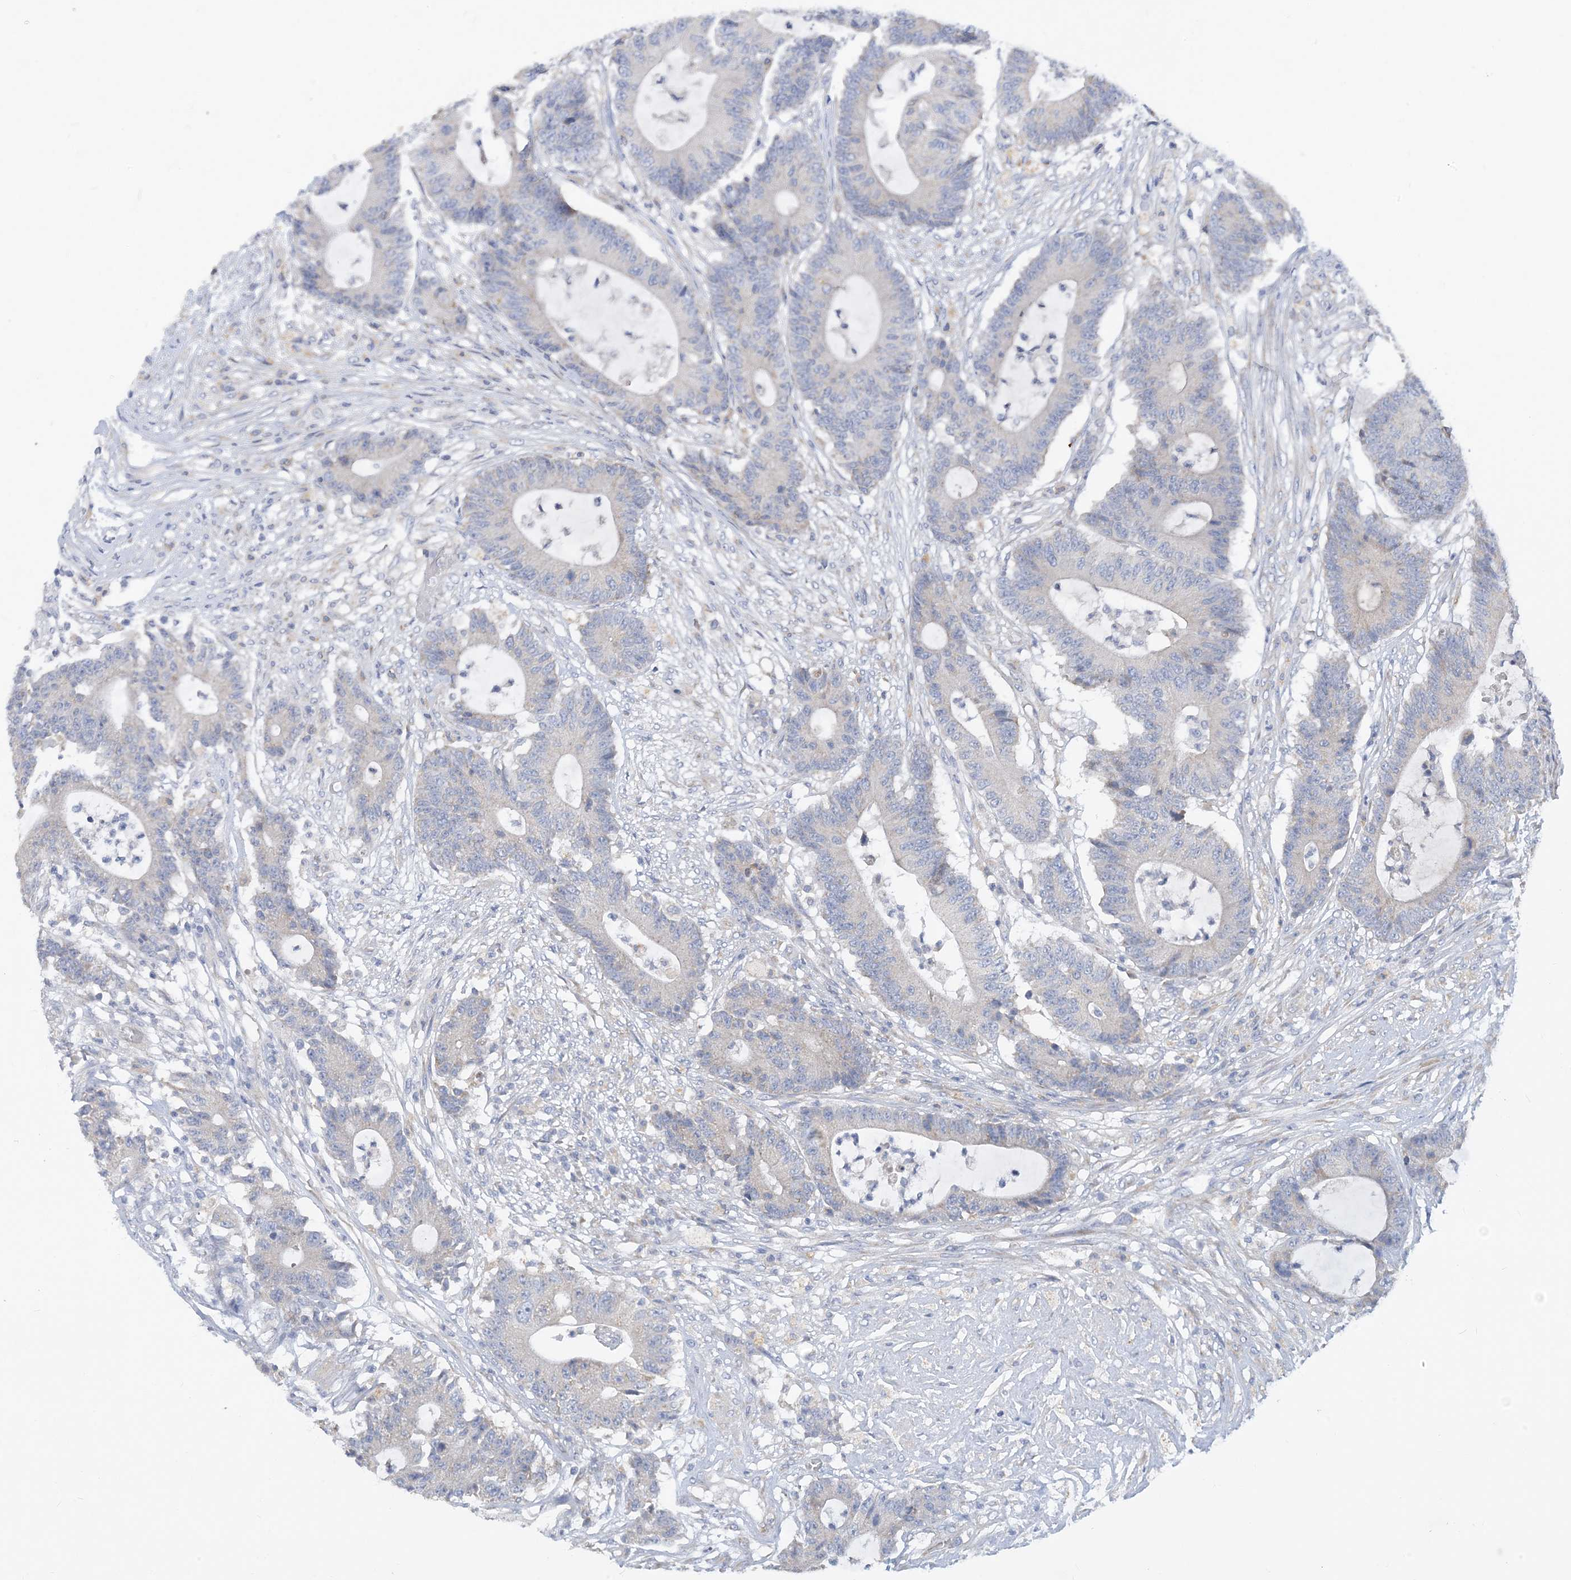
{"staining": {"intensity": "negative", "quantity": "none", "location": "none"}, "tissue": "colorectal cancer", "cell_type": "Tumor cells", "image_type": "cancer", "snomed": [{"axis": "morphology", "description": "Adenocarcinoma, NOS"}, {"axis": "topography", "description": "Colon"}], "caption": "This is an immunohistochemistry photomicrograph of adenocarcinoma (colorectal). There is no staining in tumor cells.", "gene": "ZCCHC18", "patient": {"sex": "female", "age": 84}}